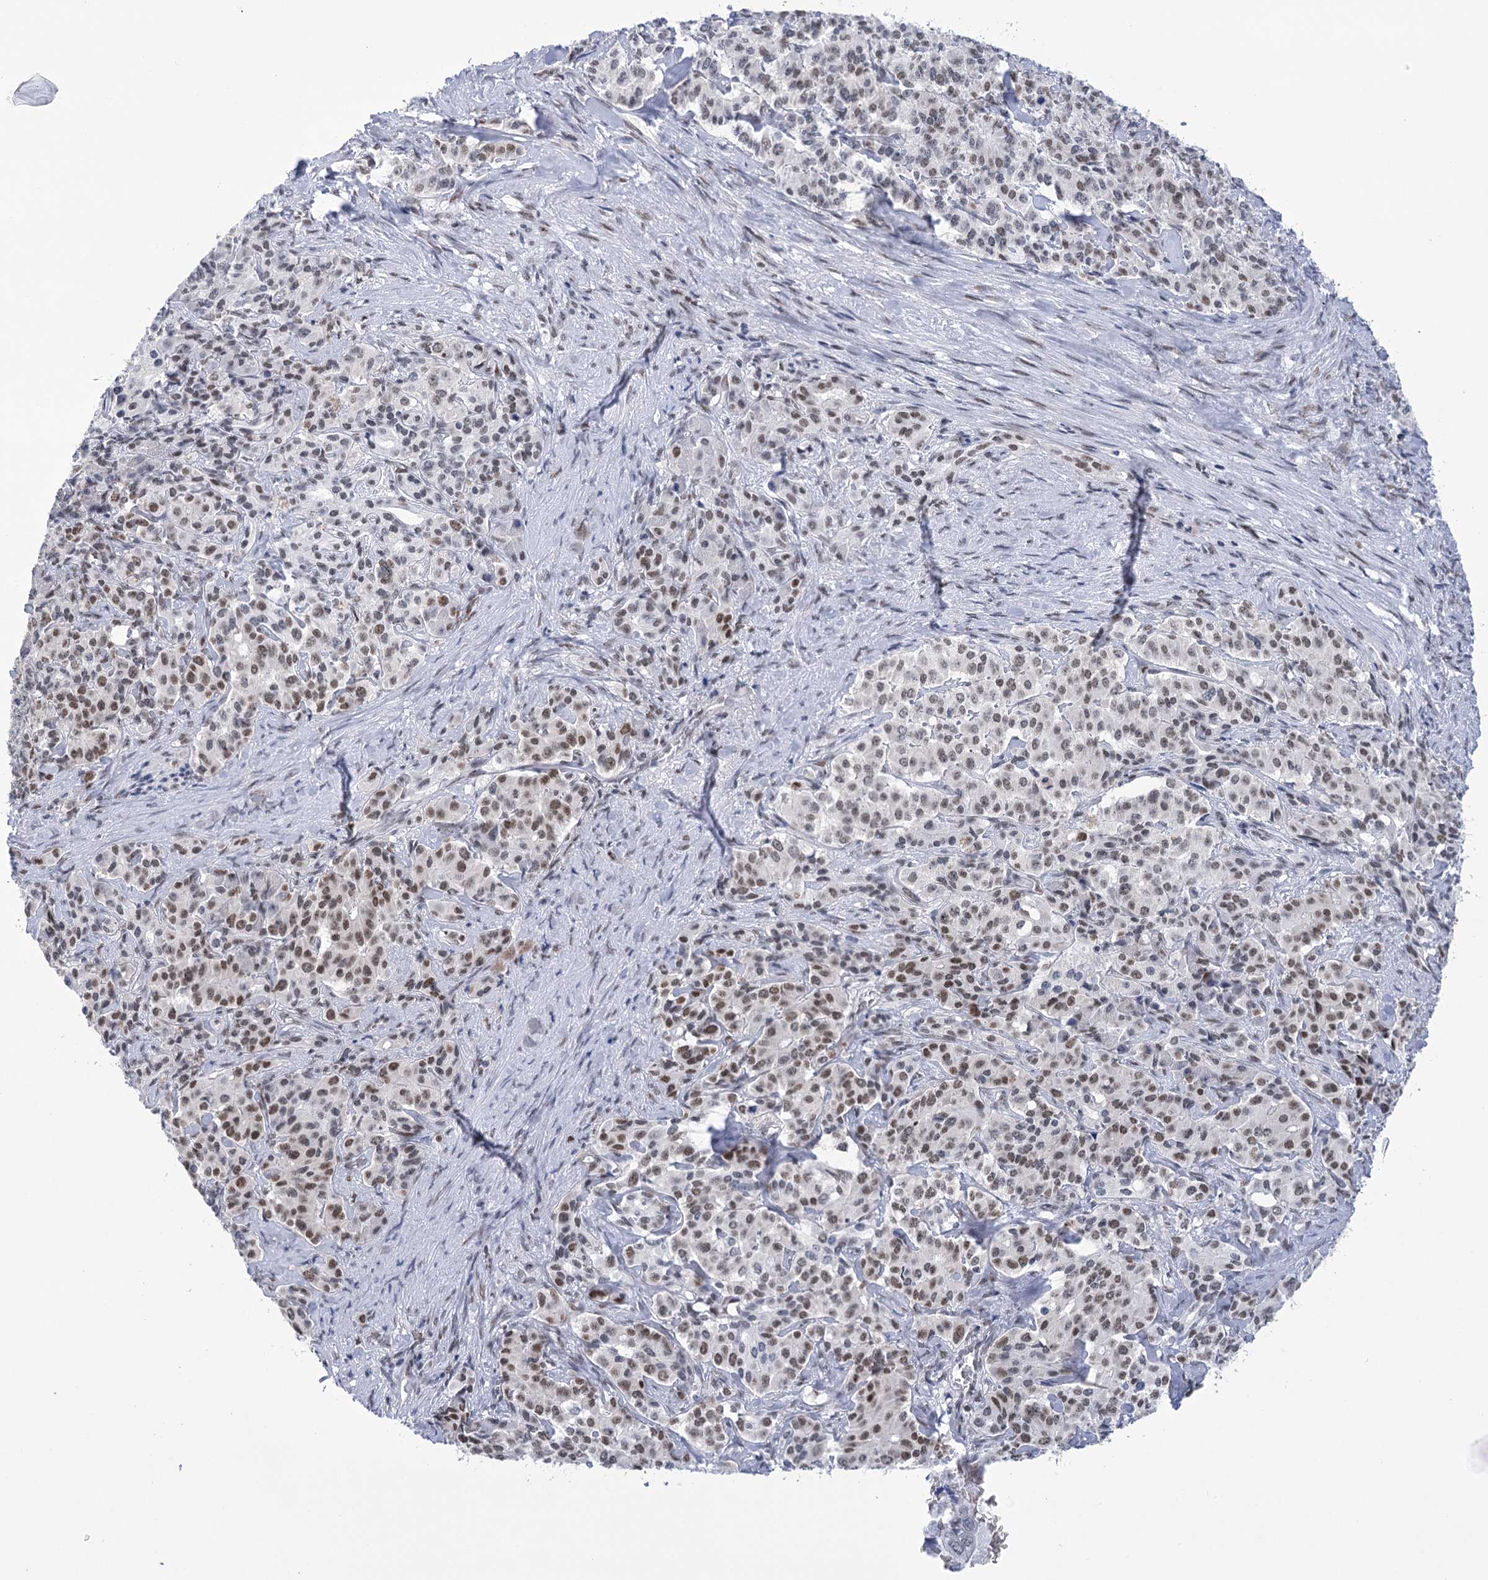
{"staining": {"intensity": "weak", "quantity": "25%-75%", "location": "nuclear"}, "tissue": "pancreatic cancer", "cell_type": "Tumor cells", "image_type": "cancer", "snomed": [{"axis": "morphology", "description": "Adenocarcinoma, NOS"}, {"axis": "topography", "description": "Pancreas"}], "caption": "DAB immunohistochemical staining of pancreatic cancer (adenocarcinoma) reveals weak nuclear protein expression in about 25%-75% of tumor cells. (DAB (3,3'-diaminobenzidine) IHC with brightfield microscopy, high magnification).", "gene": "HNRNPA0", "patient": {"sex": "female", "age": 74}}